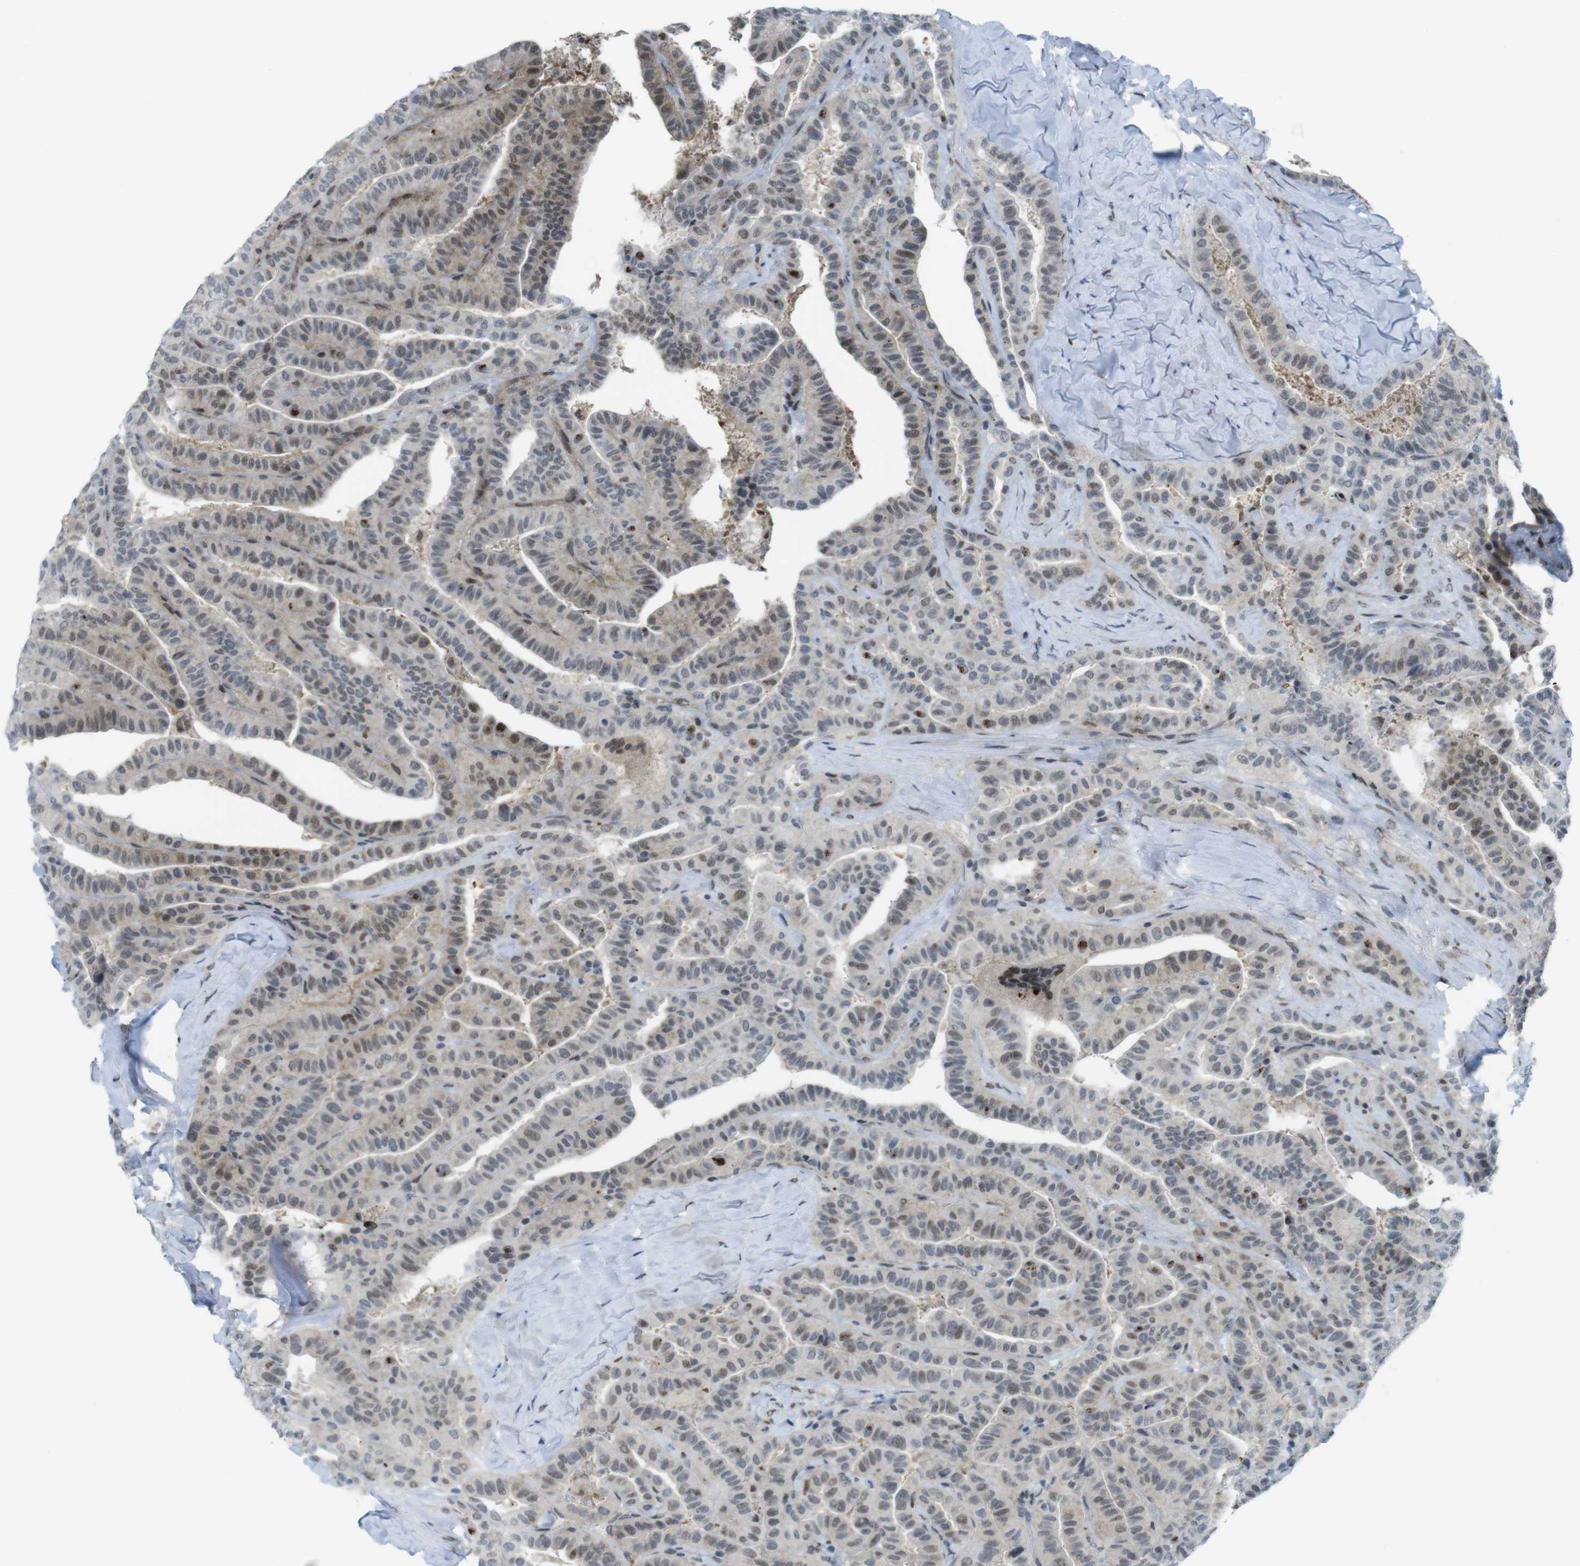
{"staining": {"intensity": "moderate", "quantity": "25%-75%", "location": "nuclear"}, "tissue": "thyroid cancer", "cell_type": "Tumor cells", "image_type": "cancer", "snomed": [{"axis": "morphology", "description": "Papillary adenocarcinoma, NOS"}, {"axis": "topography", "description": "Thyroid gland"}], "caption": "A brown stain labels moderate nuclear positivity of a protein in papillary adenocarcinoma (thyroid) tumor cells.", "gene": "UBB", "patient": {"sex": "male", "age": 77}}